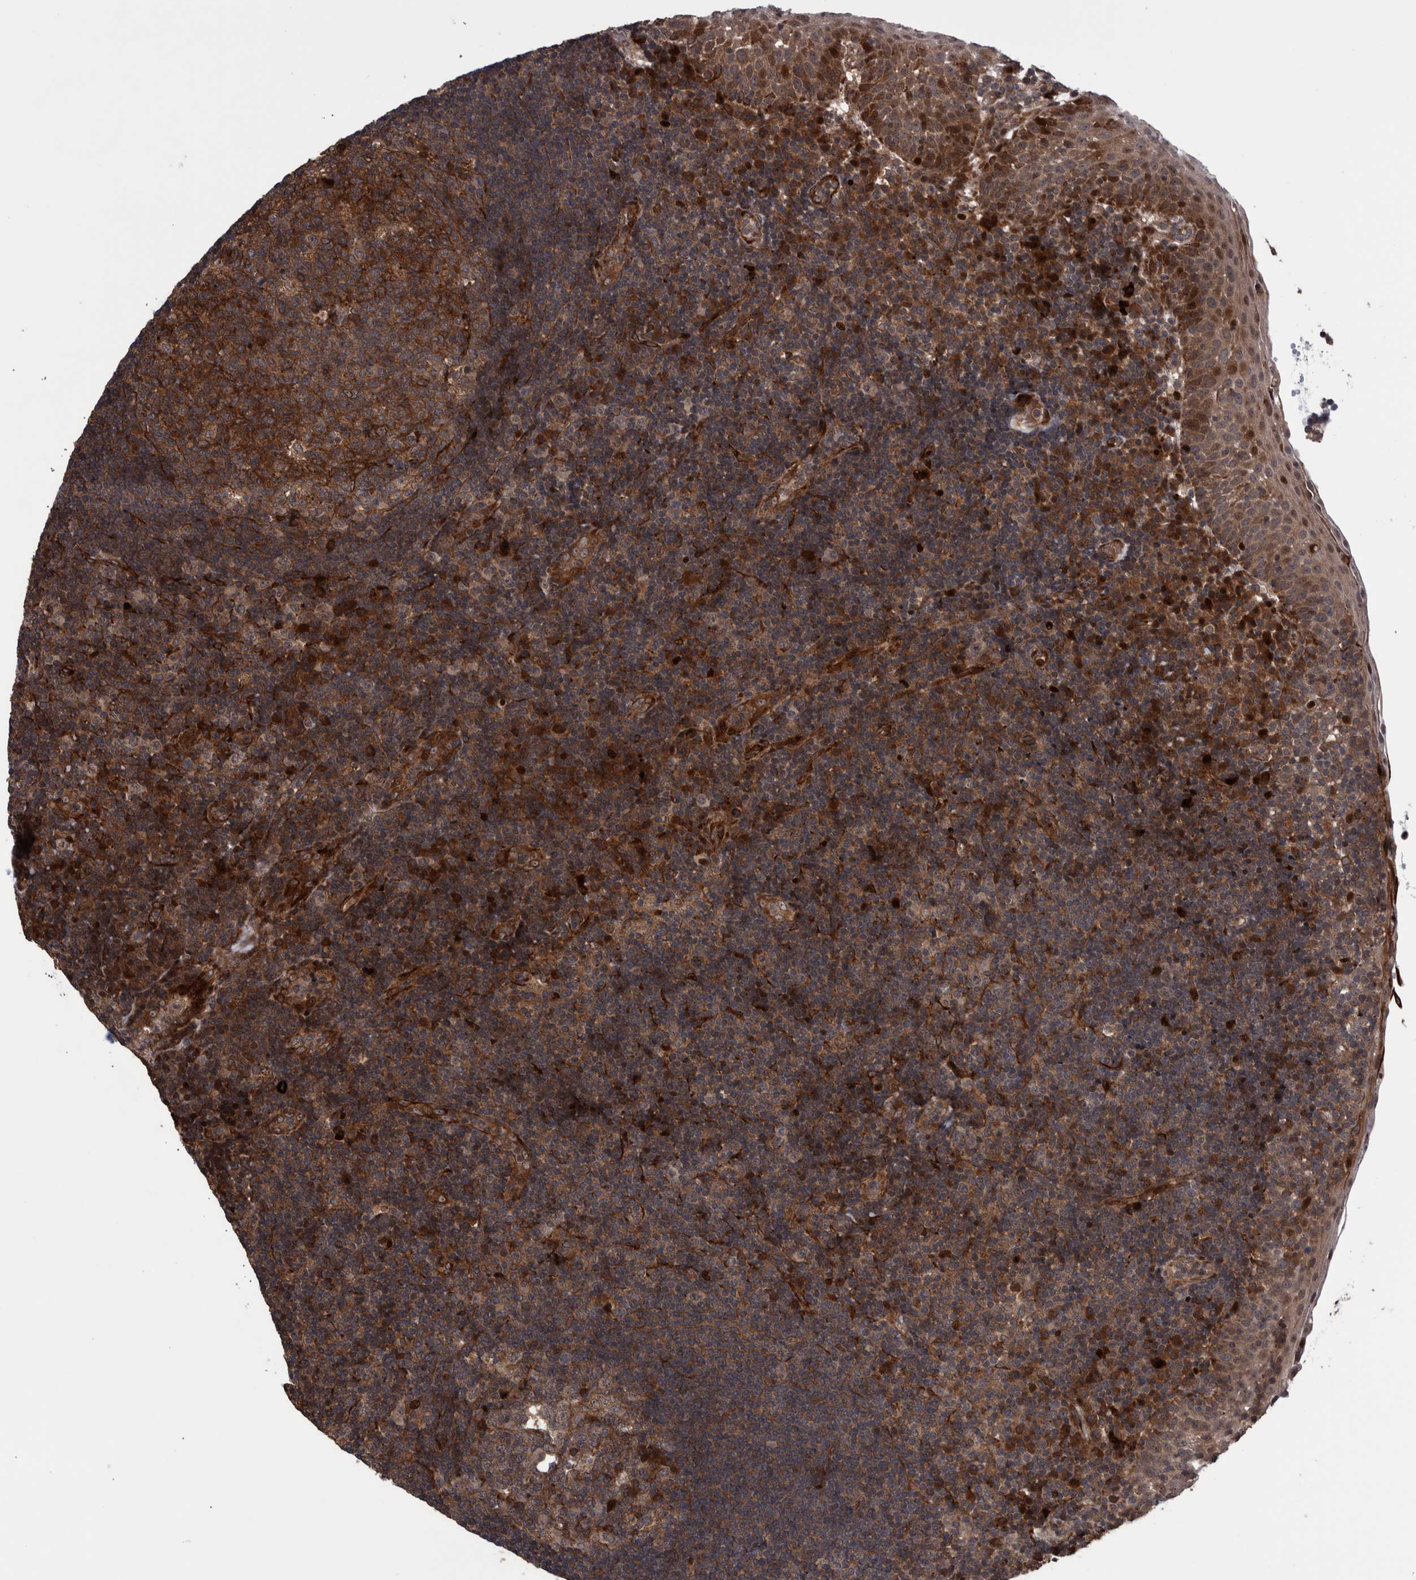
{"staining": {"intensity": "moderate", "quantity": ">75%", "location": "cytoplasmic/membranous"}, "tissue": "tonsil", "cell_type": "Germinal center cells", "image_type": "normal", "snomed": [{"axis": "morphology", "description": "Normal tissue, NOS"}, {"axis": "topography", "description": "Tonsil"}], "caption": "Benign tonsil was stained to show a protein in brown. There is medium levels of moderate cytoplasmic/membranous expression in approximately >75% of germinal center cells. The protein is stained brown, and the nuclei are stained in blue (DAB IHC with brightfield microscopy, high magnification).", "gene": "SHISA6", "patient": {"sex": "female", "age": 40}}